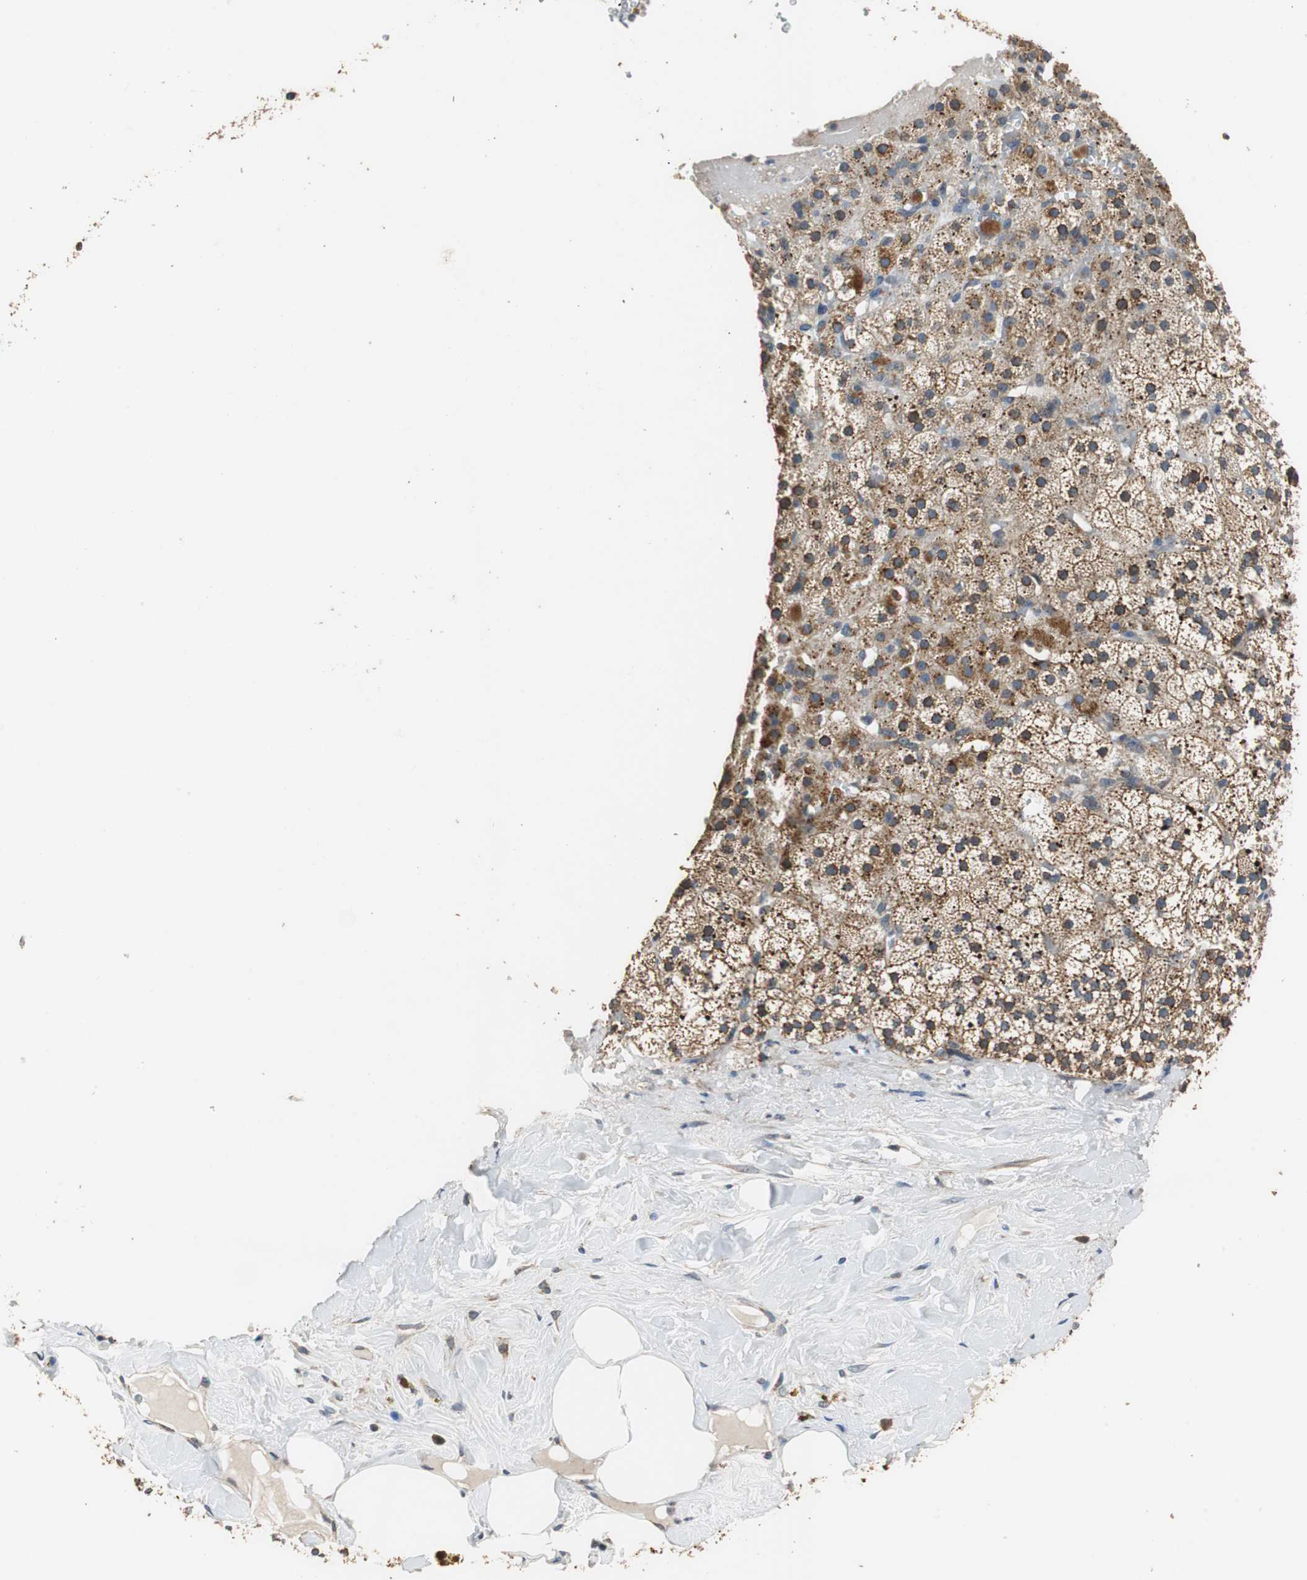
{"staining": {"intensity": "moderate", "quantity": "25%-75%", "location": "cytoplasmic/membranous"}, "tissue": "adrenal gland", "cell_type": "Glandular cells", "image_type": "normal", "snomed": [{"axis": "morphology", "description": "Normal tissue, NOS"}, {"axis": "topography", "description": "Adrenal gland"}], "caption": "Adrenal gland stained with IHC demonstrates moderate cytoplasmic/membranous positivity in about 25%-75% of glandular cells. Using DAB (brown) and hematoxylin (blue) stains, captured at high magnification using brightfield microscopy.", "gene": "HMGCL", "patient": {"sex": "male", "age": 35}}